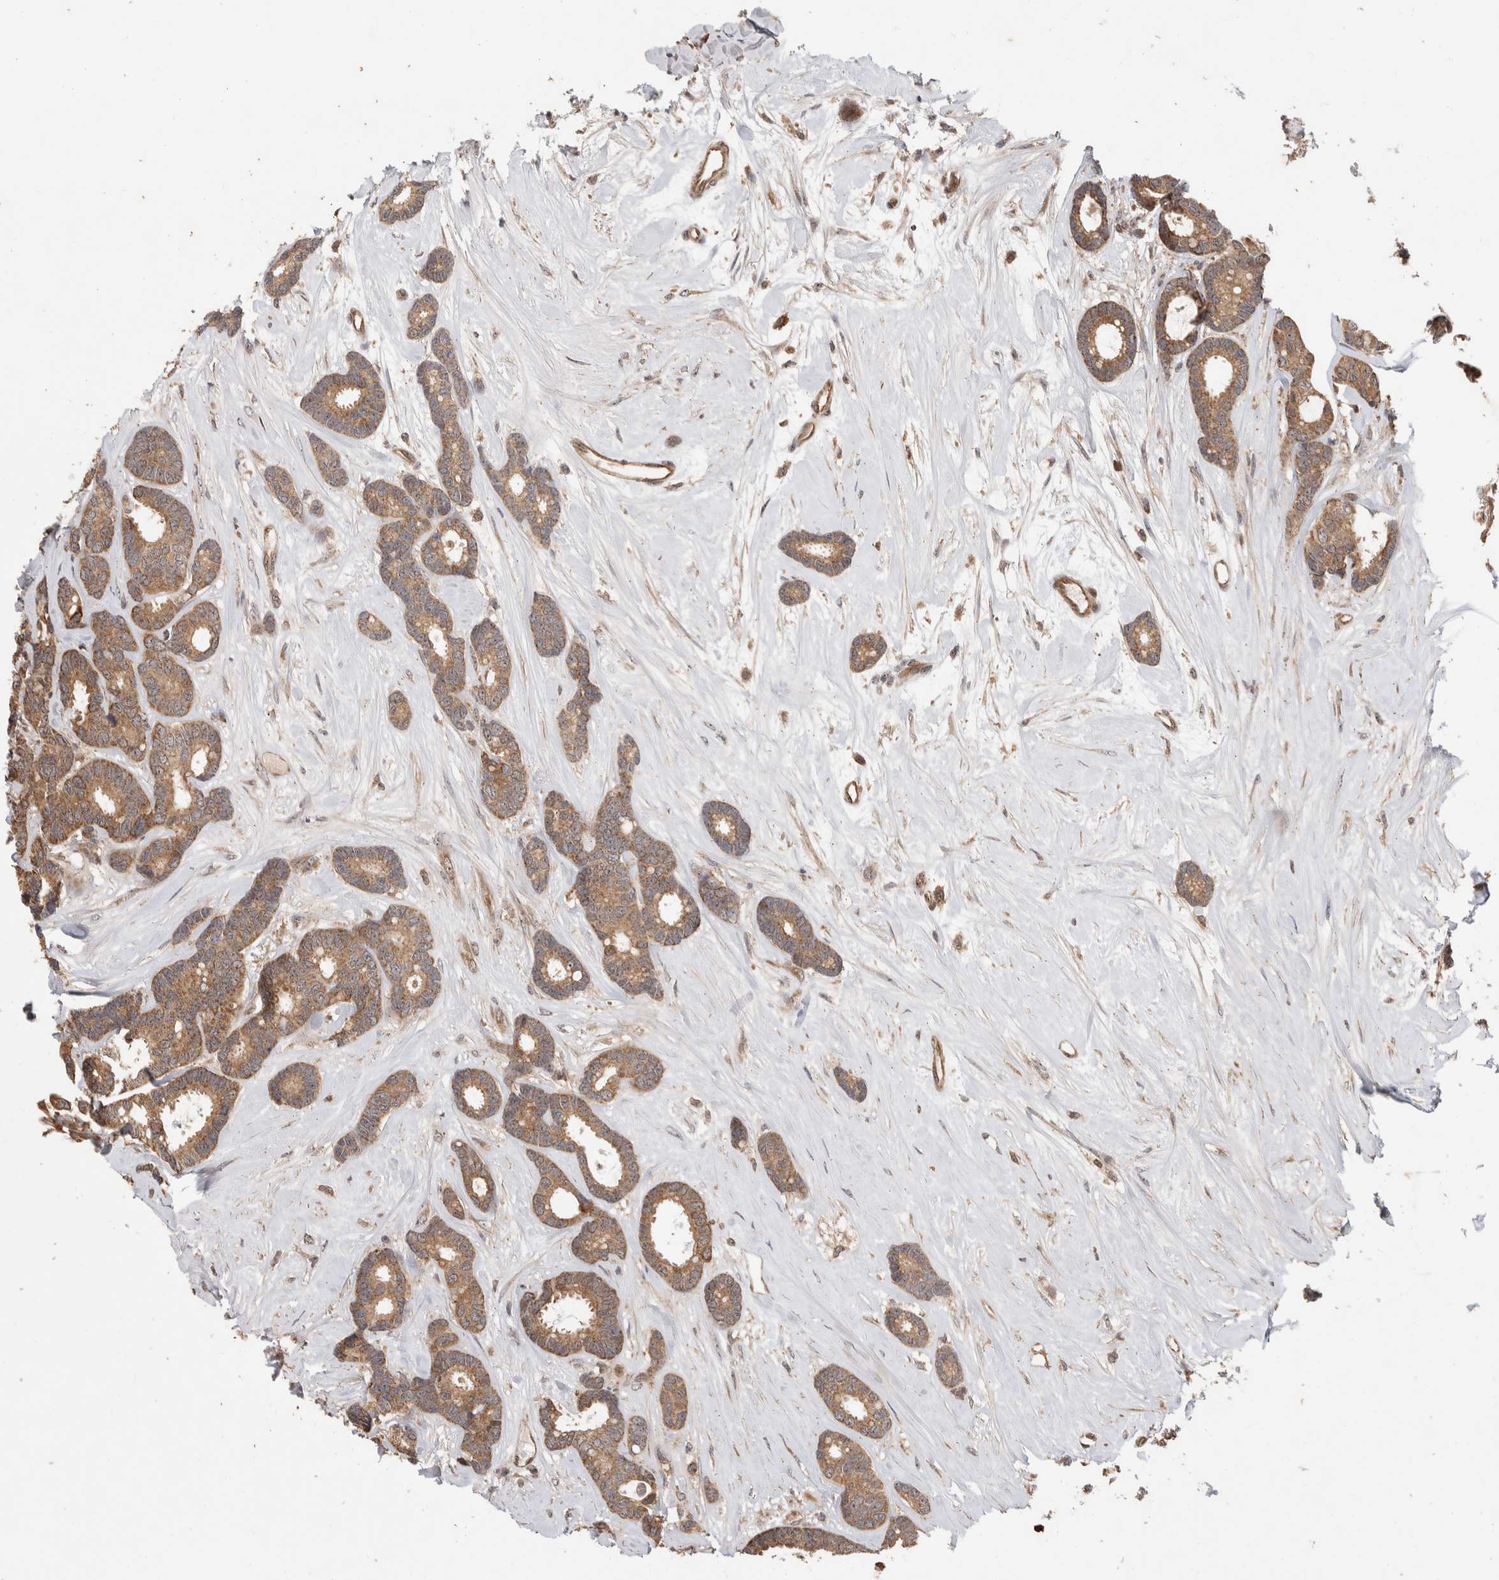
{"staining": {"intensity": "moderate", "quantity": ">75%", "location": "cytoplasmic/membranous"}, "tissue": "breast cancer", "cell_type": "Tumor cells", "image_type": "cancer", "snomed": [{"axis": "morphology", "description": "Duct carcinoma"}, {"axis": "topography", "description": "Breast"}], "caption": "Immunohistochemical staining of human breast invasive ductal carcinoma demonstrates moderate cytoplasmic/membranous protein staining in about >75% of tumor cells.", "gene": "ABHD11", "patient": {"sex": "female", "age": 87}}